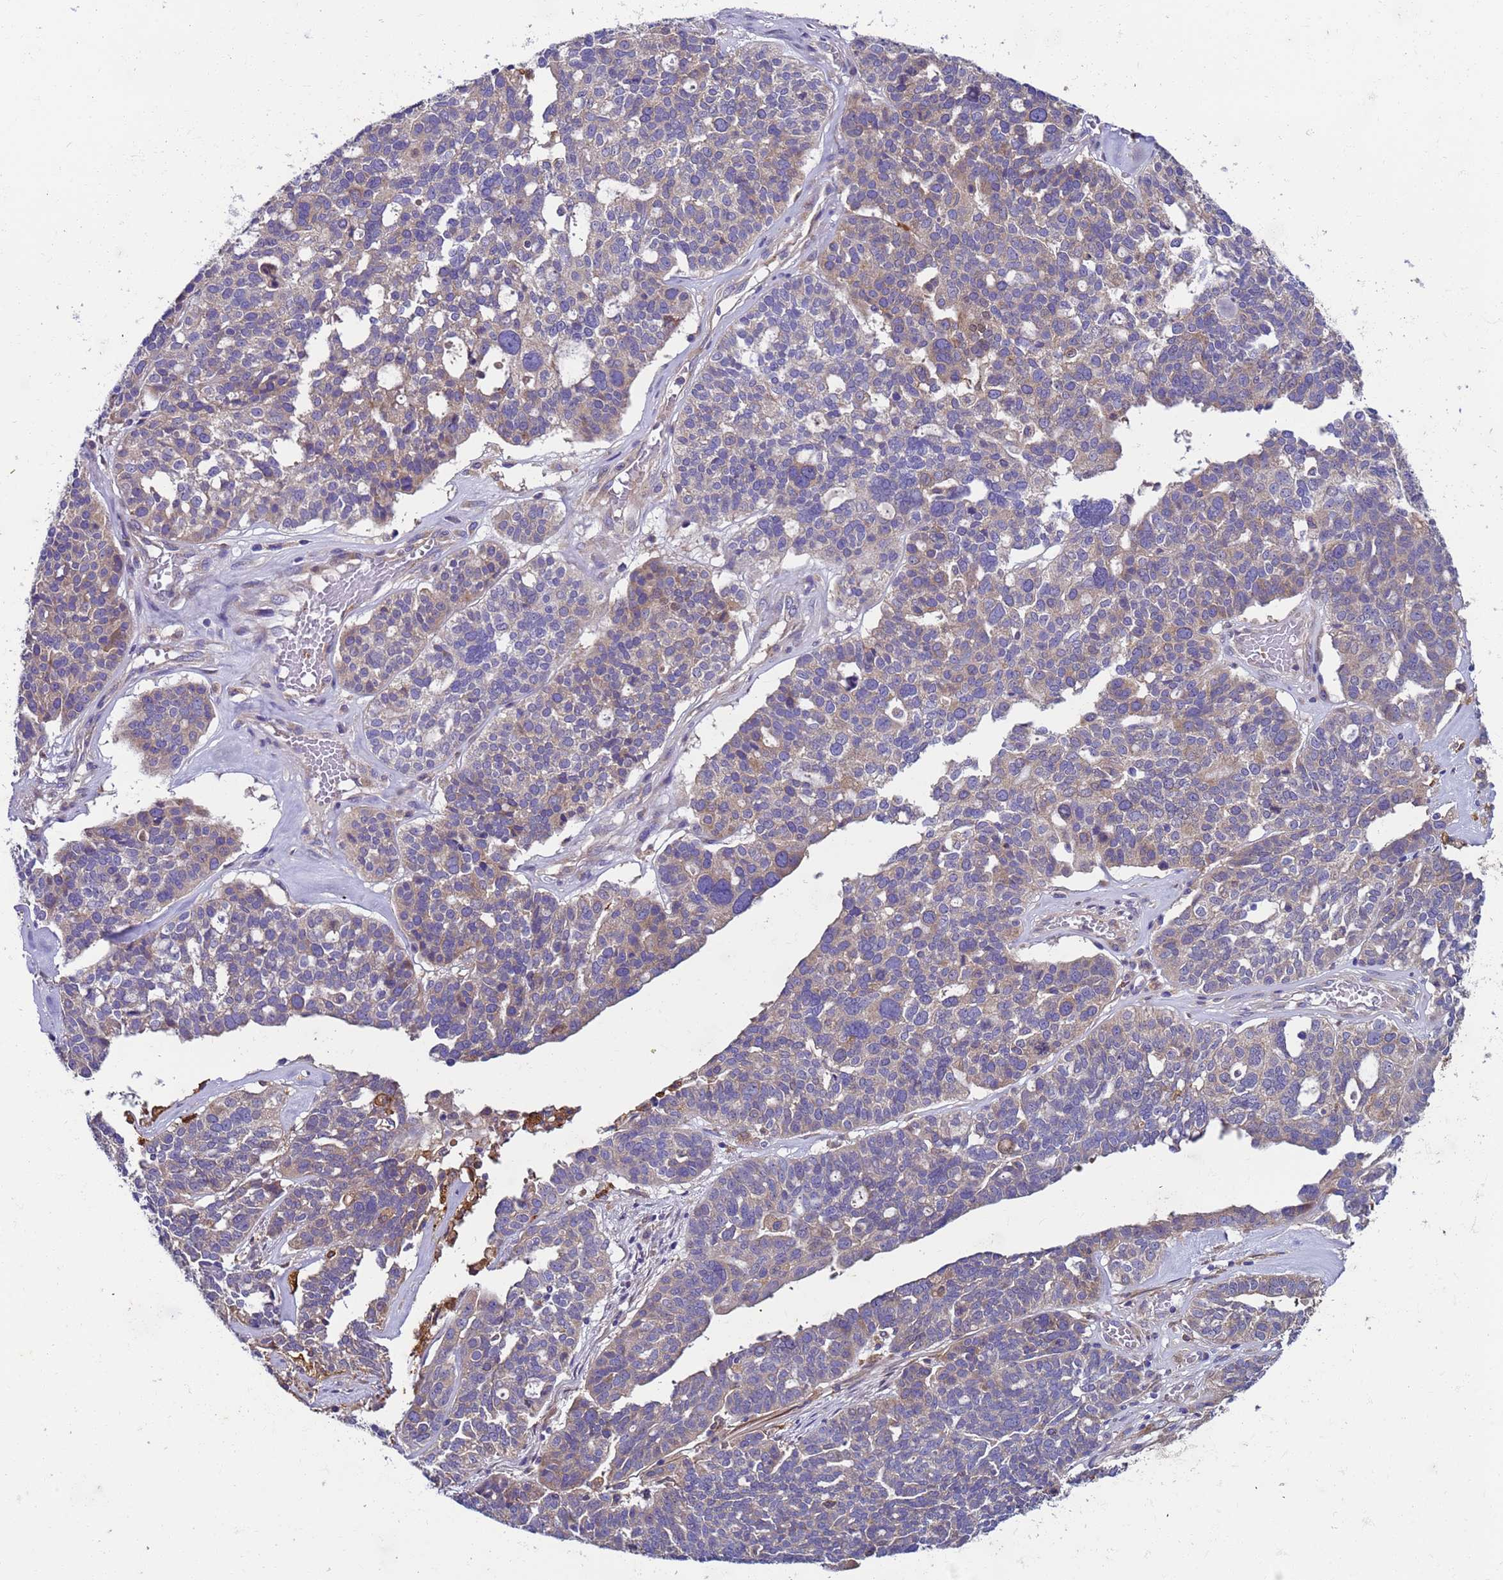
{"staining": {"intensity": "weak", "quantity": "<25%", "location": "cytoplasmic/membranous"}, "tissue": "ovarian cancer", "cell_type": "Tumor cells", "image_type": "cancer", "snomed": [{"axis": "morphology", "description": "Cystadenocarcinoma, serous, NOS"}, {"axis": "topography", "description": "Ovary"}], "caption": "There is no significant expression in tumor cells of ovarian serous cystadenocarcinoma. (Brightfield microscopy of DAB (3,3'-diaminobenzidine) immunohistochemistry (IHC) at high magnification).", "gene": "PAQR7", "patient": {"sex": "female", "age": 59}}